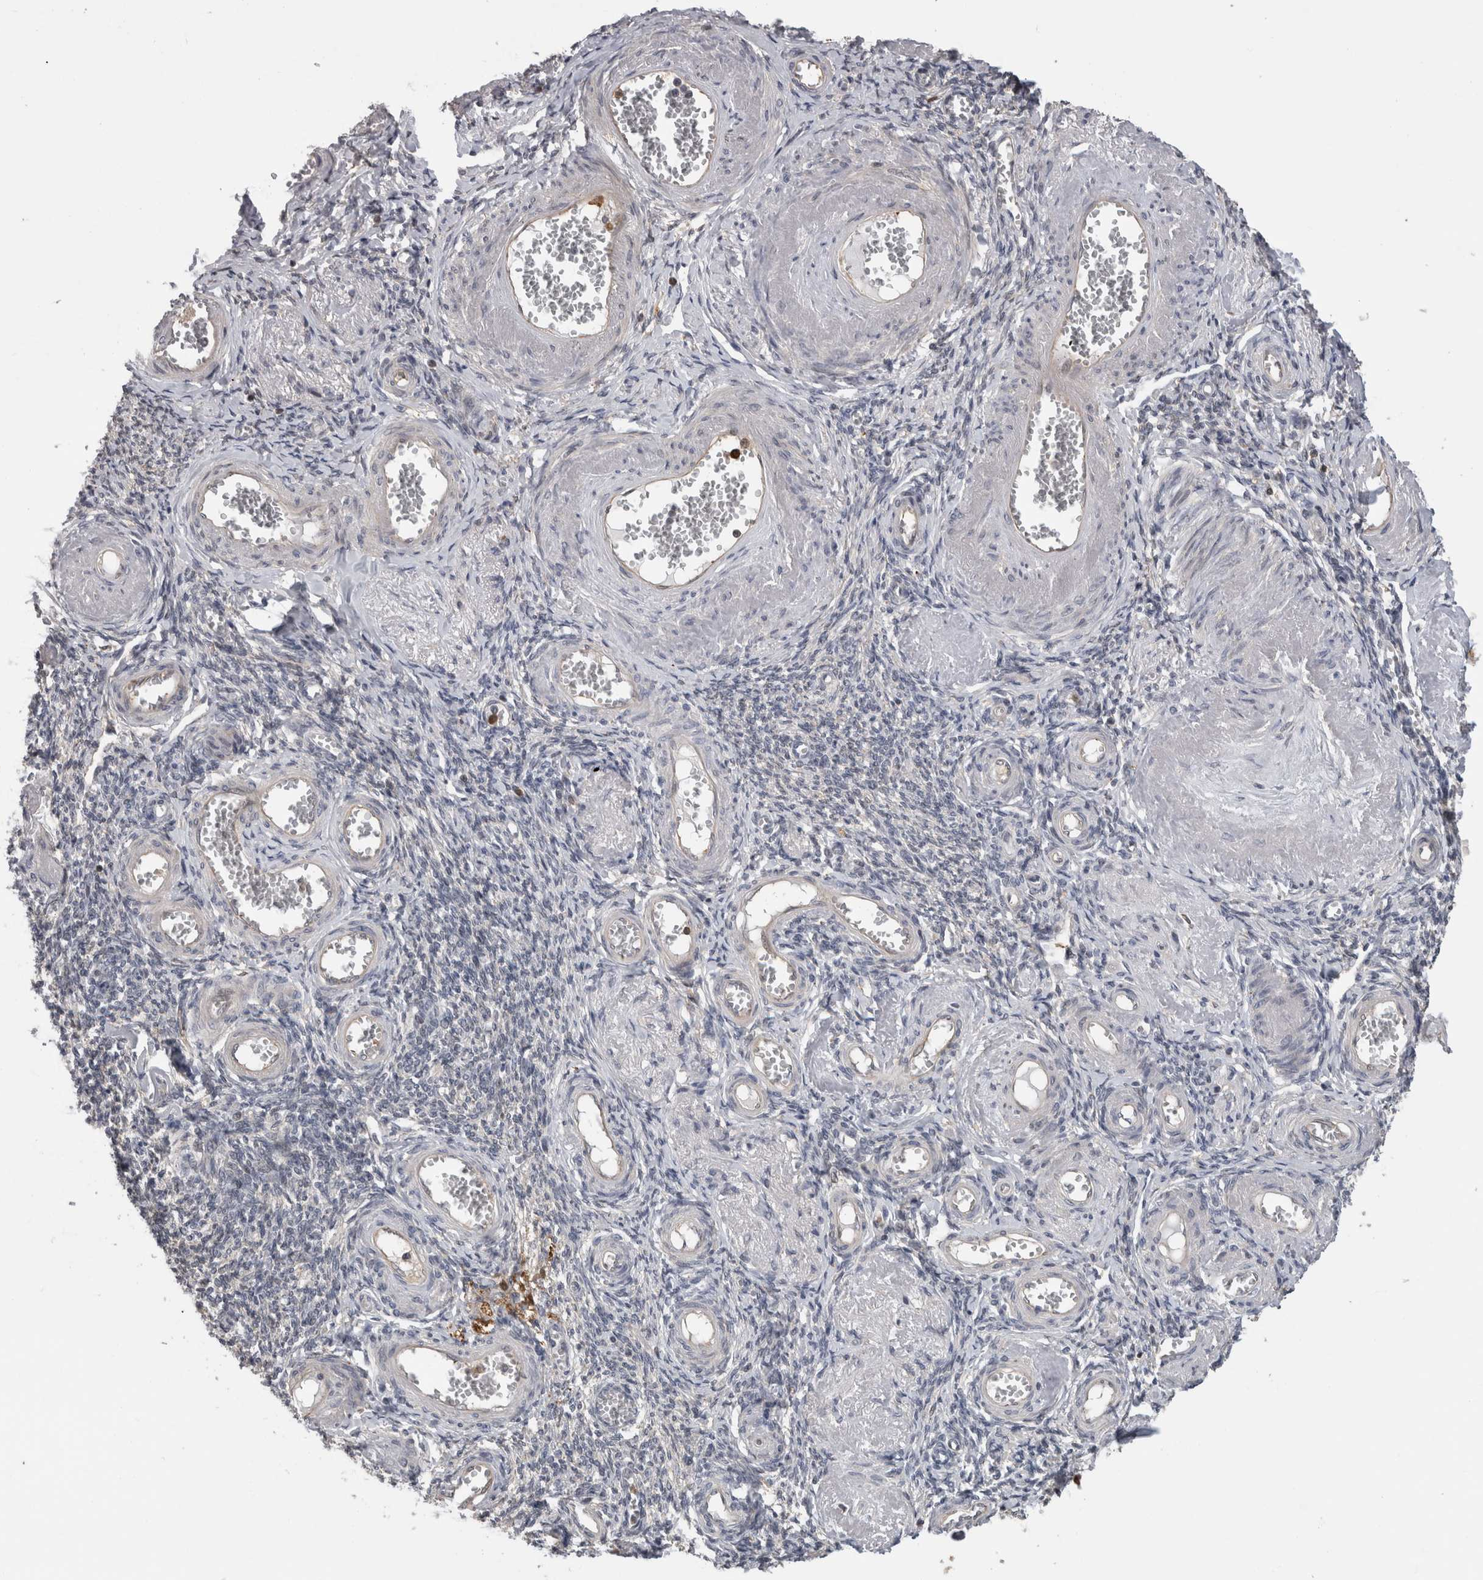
{"staining": {"intensity": "moderate", "quantity": "25%-75%", "location": "nuclear"}, "tissue": "adipose tissue", "cell_type": "Adipocytes", "image_type": "normal", "snomed": [{"axis": "morphology", "description": "Normal tissue, NOS"}, {"axis": "topography", "description": "Vascular tissue"}, {"axis": "topography", "description": "Fallopian tube"}, {"axis": "topography", "description": "Ovary"}], "caption": "A brown stain labels moderate nuclear positivity of a protein in adipocytes of unremarkable adipose tissue.", "gene": "USH1G", "patient": {"sex": "female", "age": 67}}